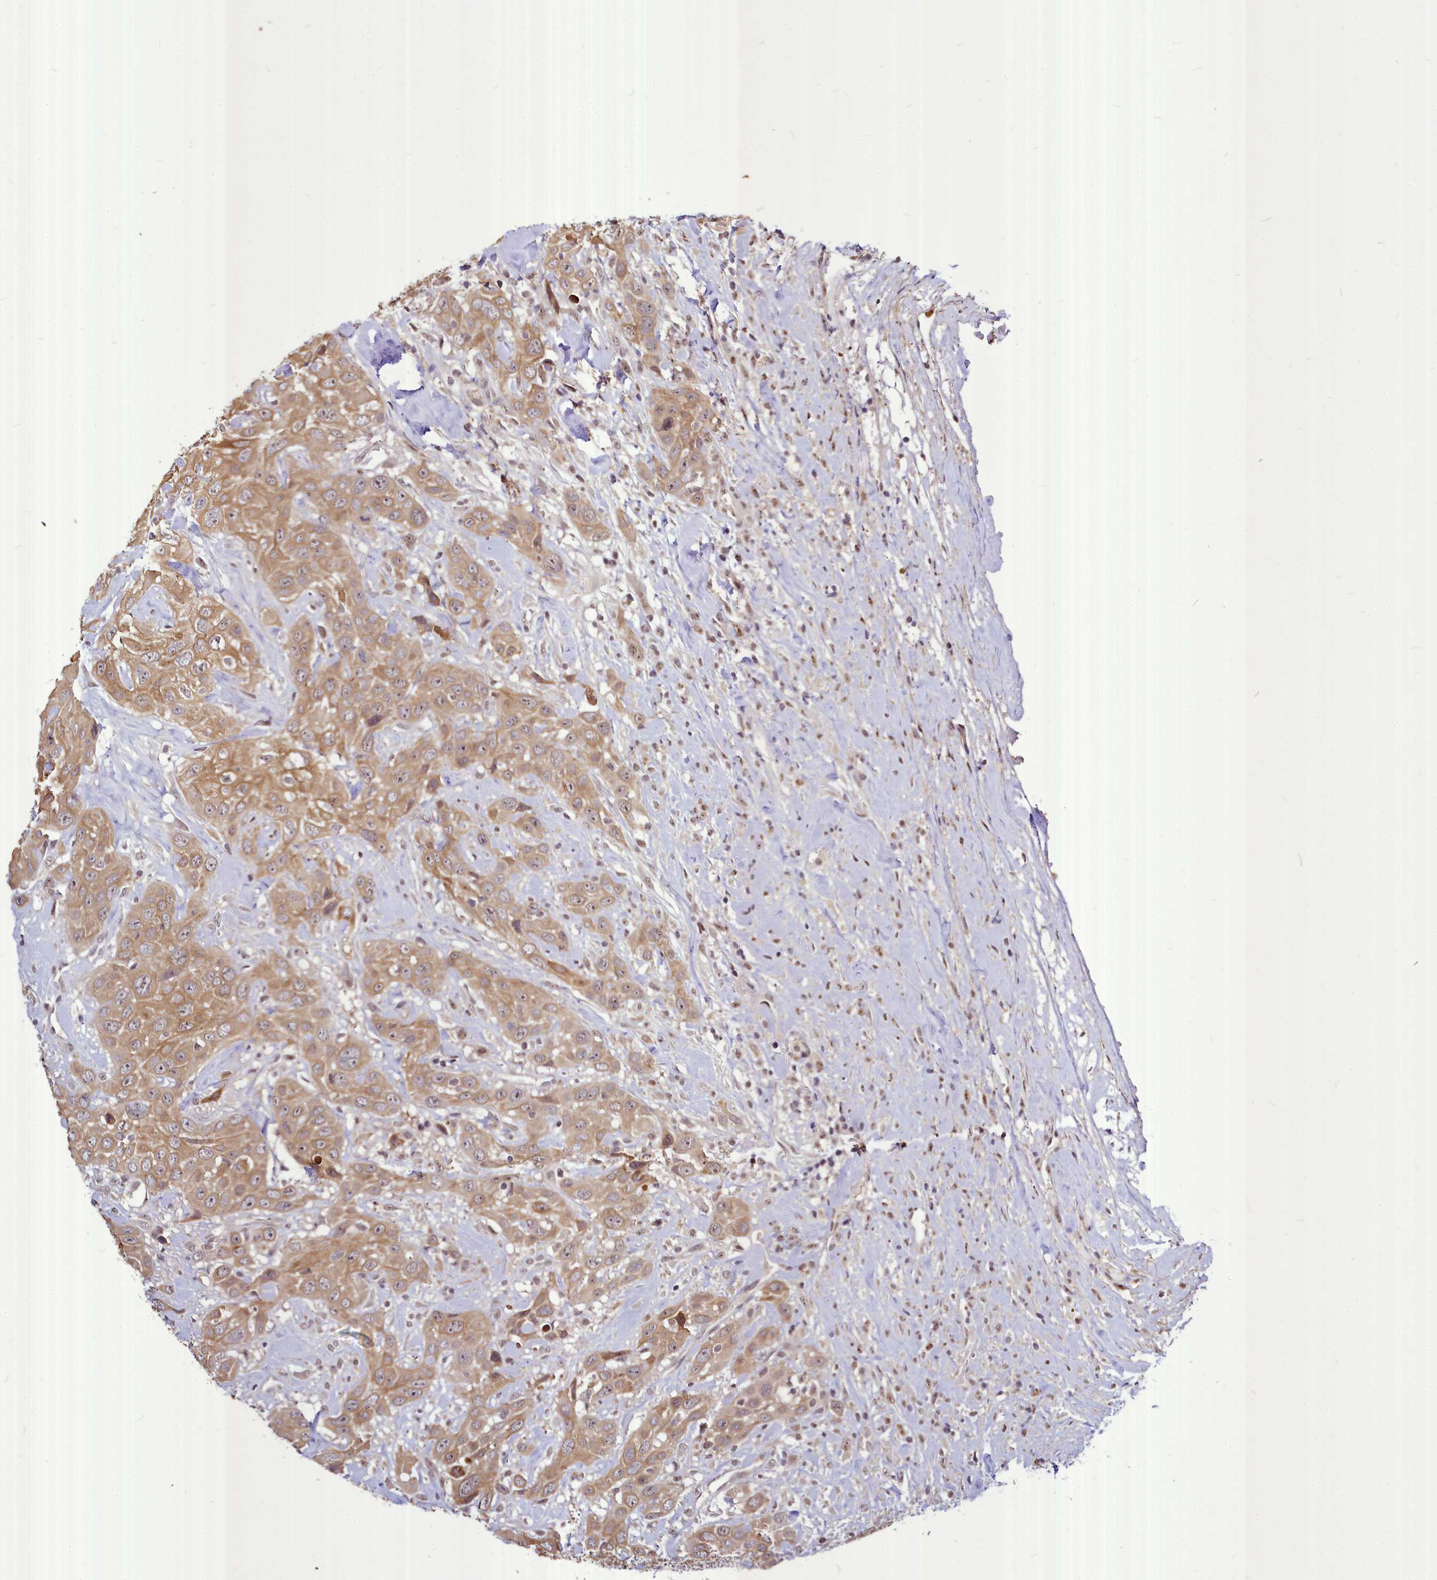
{"staining": {"intensity": "moderate", "quantity": ">75%", "location": "cytoplasmic/membranous"}, "tissue": "head and neck cancer", "cell_type": "Tumor cells", "image_type": "cancer", "snomed": [{"axis": "morphology", "description": "Squamous cell carcinoma, NOS"}, {"axis": "topography", "description": "Head-Neck"}], "caption": "IHC photomicrograph of head and neck squamous cell carcinoma stained for a protein (brown), which exhibits medium levels of moderate cytoplasmic/membranous expression in approximately >75% of tumor cells.", "gene": "MAML2", "patient": {"sex": "male", "age": 81}}